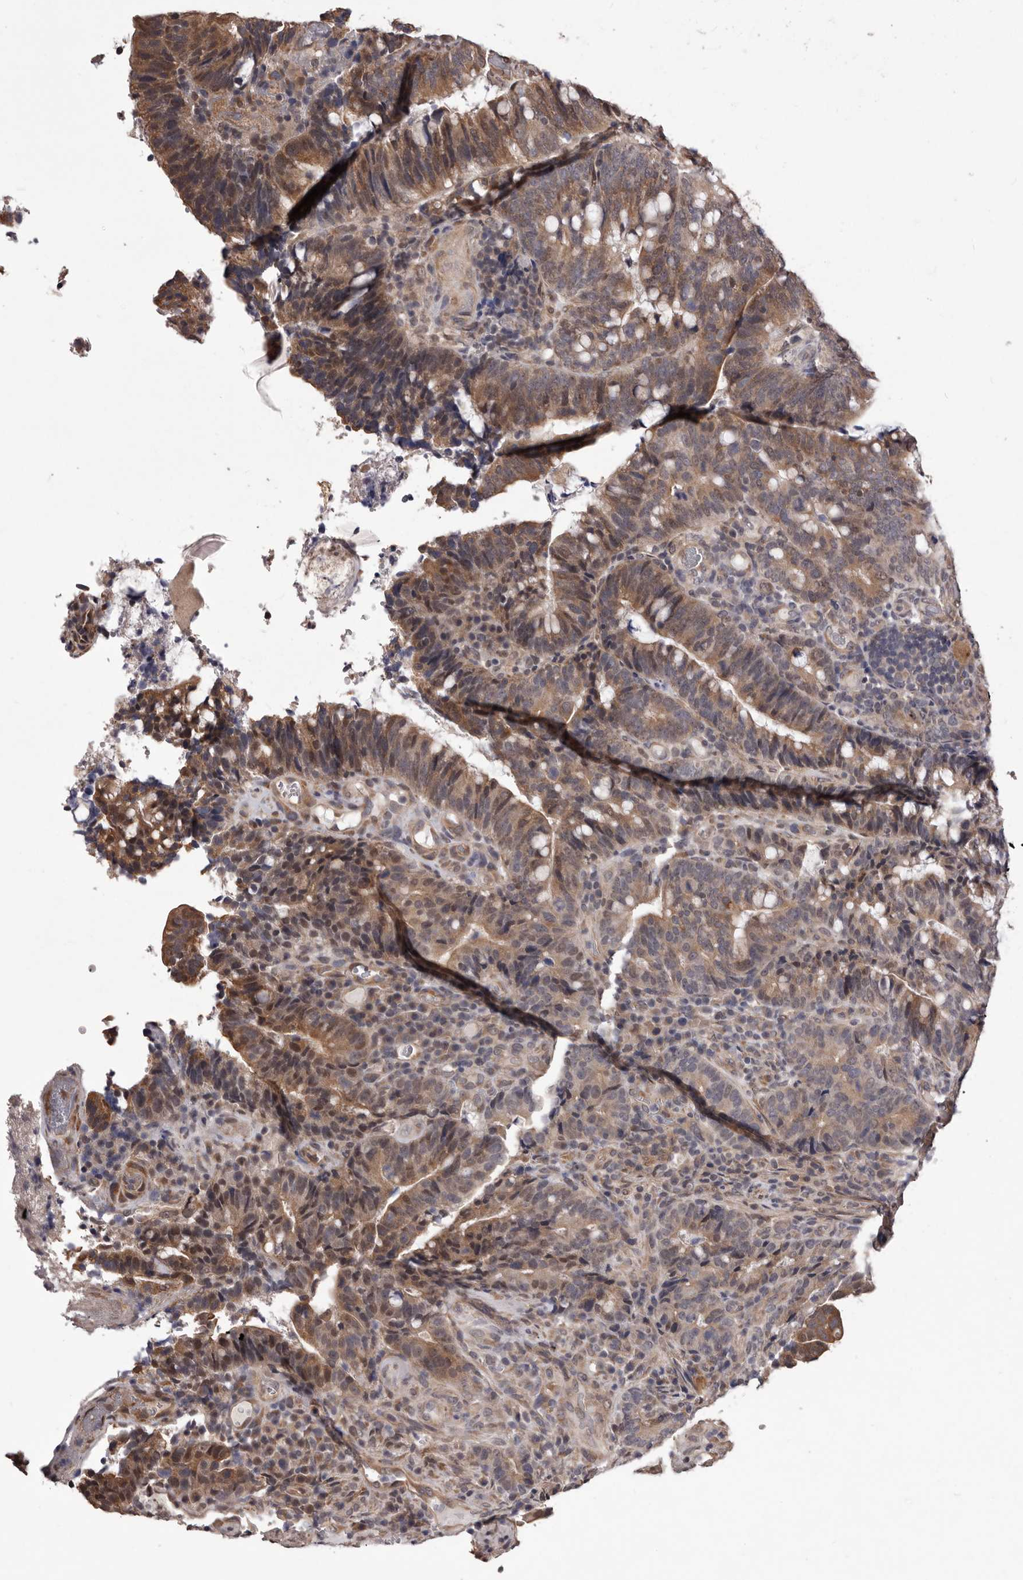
{"staining": {"intensity": "moderate", "quantity": ">75%", "location": "cytoplasmic/membranous"}, "tissue": "colorectal cancer", "cell_type": "Tumor cells", "image_type": "cancer", "snomed": [{"axis": "morphology", "description": "Adenocarcinoma, NOS"}, {"axis": "topography", "description": "Colon"}], "caption": "Tumor cells display medium levels of moderate cytoplasmic/membranous staining in approximately >75% of cells in human colorectal cancer.", "gene": "CELF3", "patient": {"sex": "female", "age": 66}}